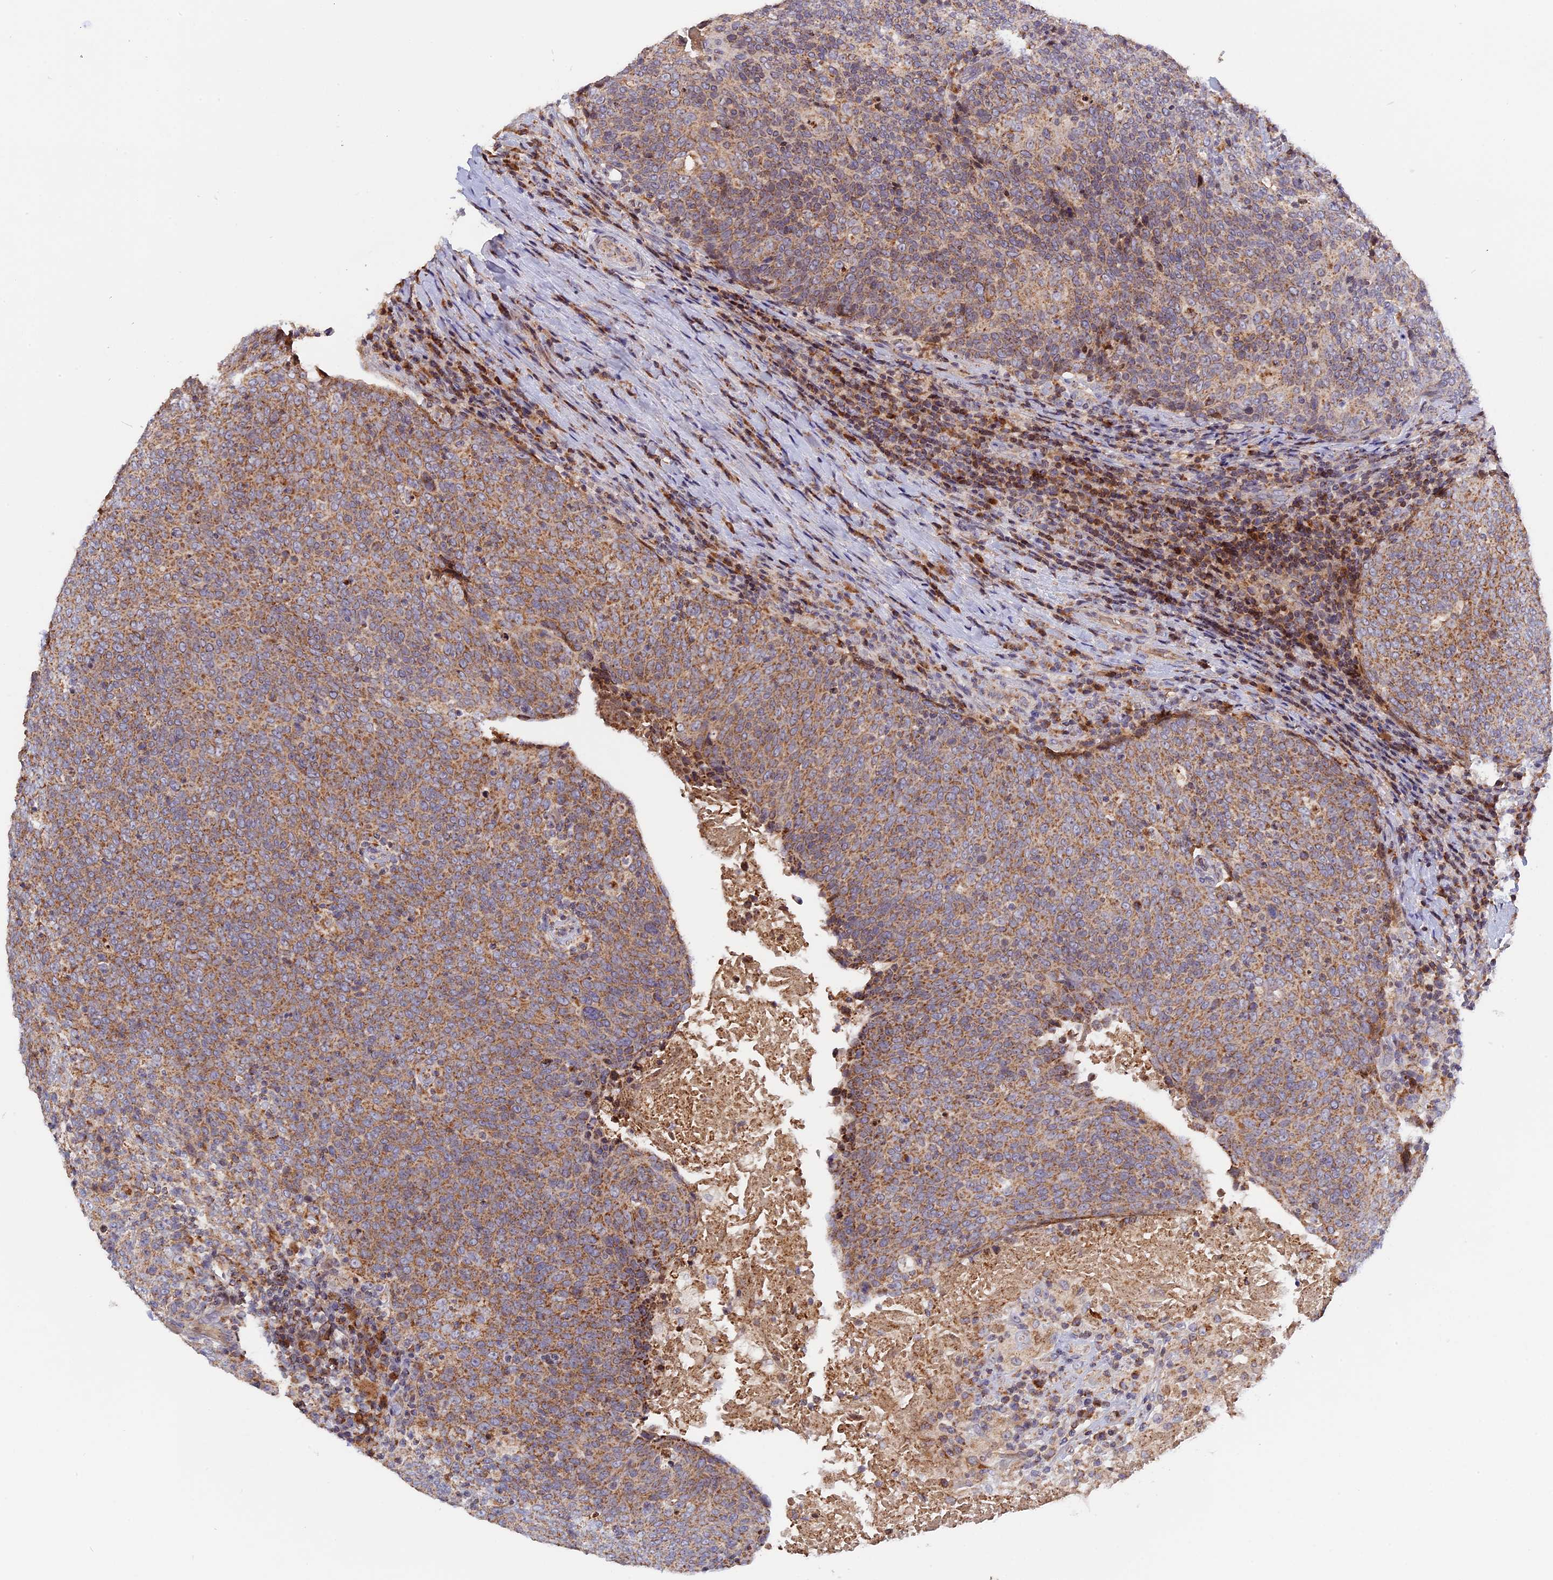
{"staining": {"intensity": "moderate", "quantity": "25%-75%", "location": "cytoplasmic/membranous"}, "tissue": "head and neck cancer", "cell_type": "Tumor cells", "image_type": "cancer", "snomed": [{"axis": "morphology", "description": "Squamous cell carcinoma, NOS"}, {"axis": "morphology", "description": "Squamous cell carcinoma, metastatic, NOS"}, {"axis": "topography", "description": "Lymph node"}, {"axis": "topography", "description": "Head-Neck"}], "caption": "High-power microscopy captured an IHC photomicrograph of head and neck cancer (metastatic squamous cell carcinoma), revealing moderate cytoplasmic/membranous staining in about 25%-75% of tumor cells.", "gene": "MPV17L", "patient": {"sex": "male", "age": 62}}